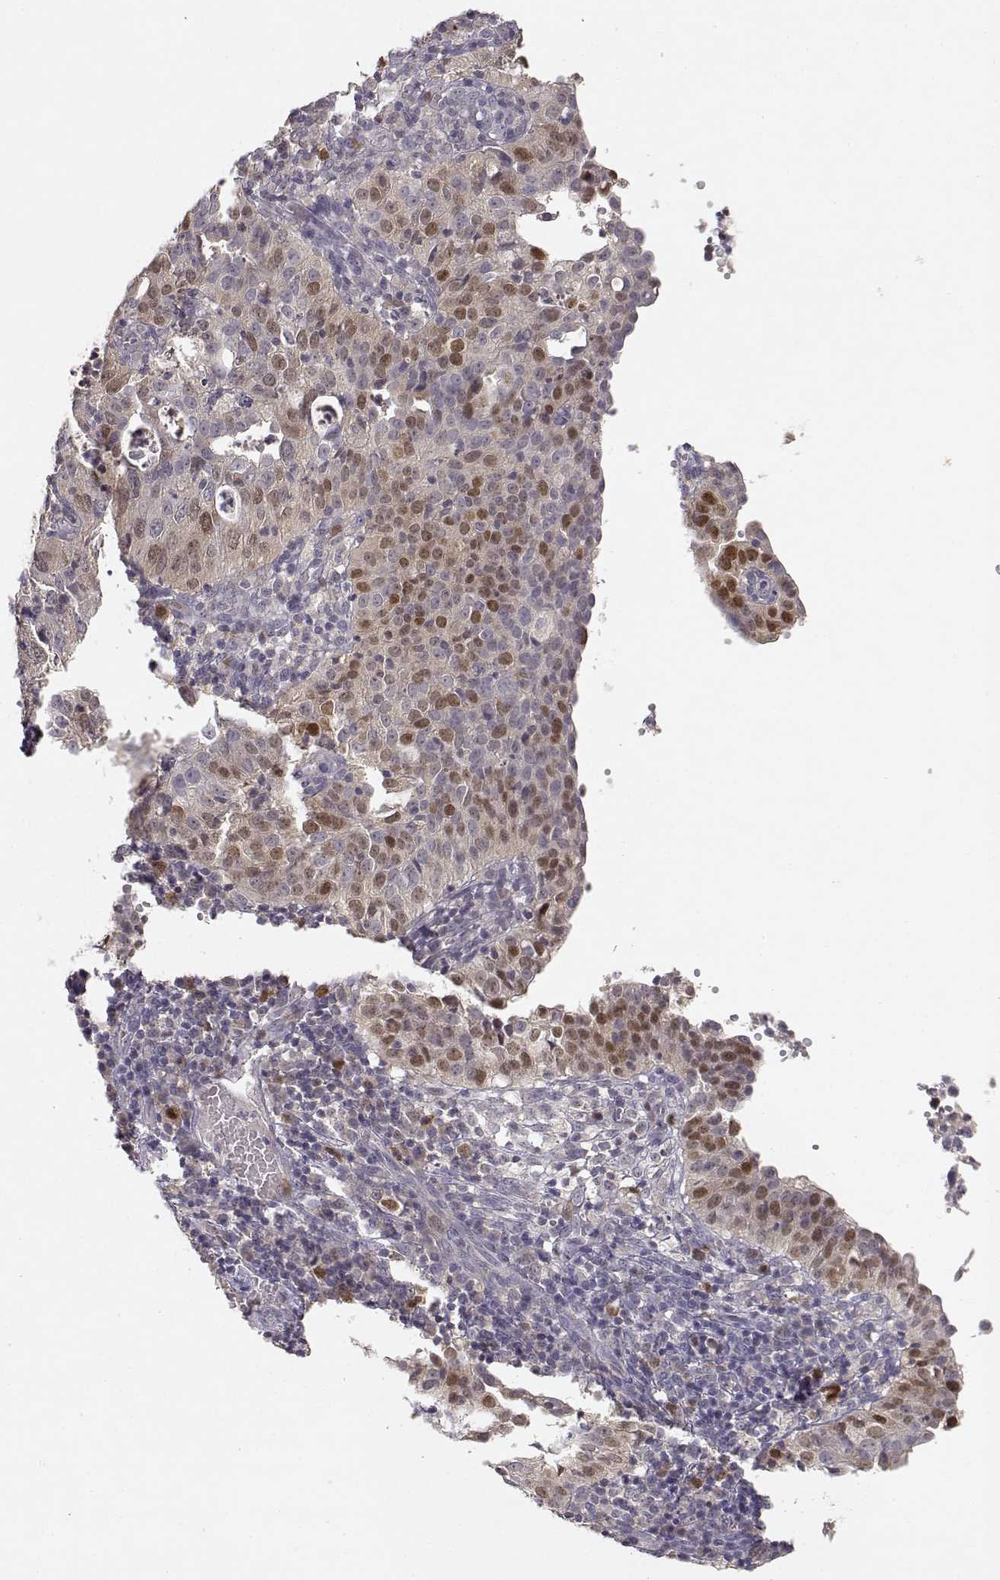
{"staining": {"intensity": "moderate", "quantity": "25%-75%", "location": "nuclear"}, "tissue": "cervical cancer", "cell_type": "Tumor cells", "image_type": "cancer", "snomed": [{"axis": "morphology", "description": "Squamous cell carcinoma, NOS"}, {"axis": "topography", "description": "Cervix"}], "caption": "Cervical cancer (squamous cell carcinoma) was stained to show a protein in brown. There is medium levels of moderate nuclear staining in about 25%-75% of tumor cells. (DAB IHC with brightfield microscopy, high magnification).", "gene": "RAD51", "patient": {"sex": "female", "age": 39}}